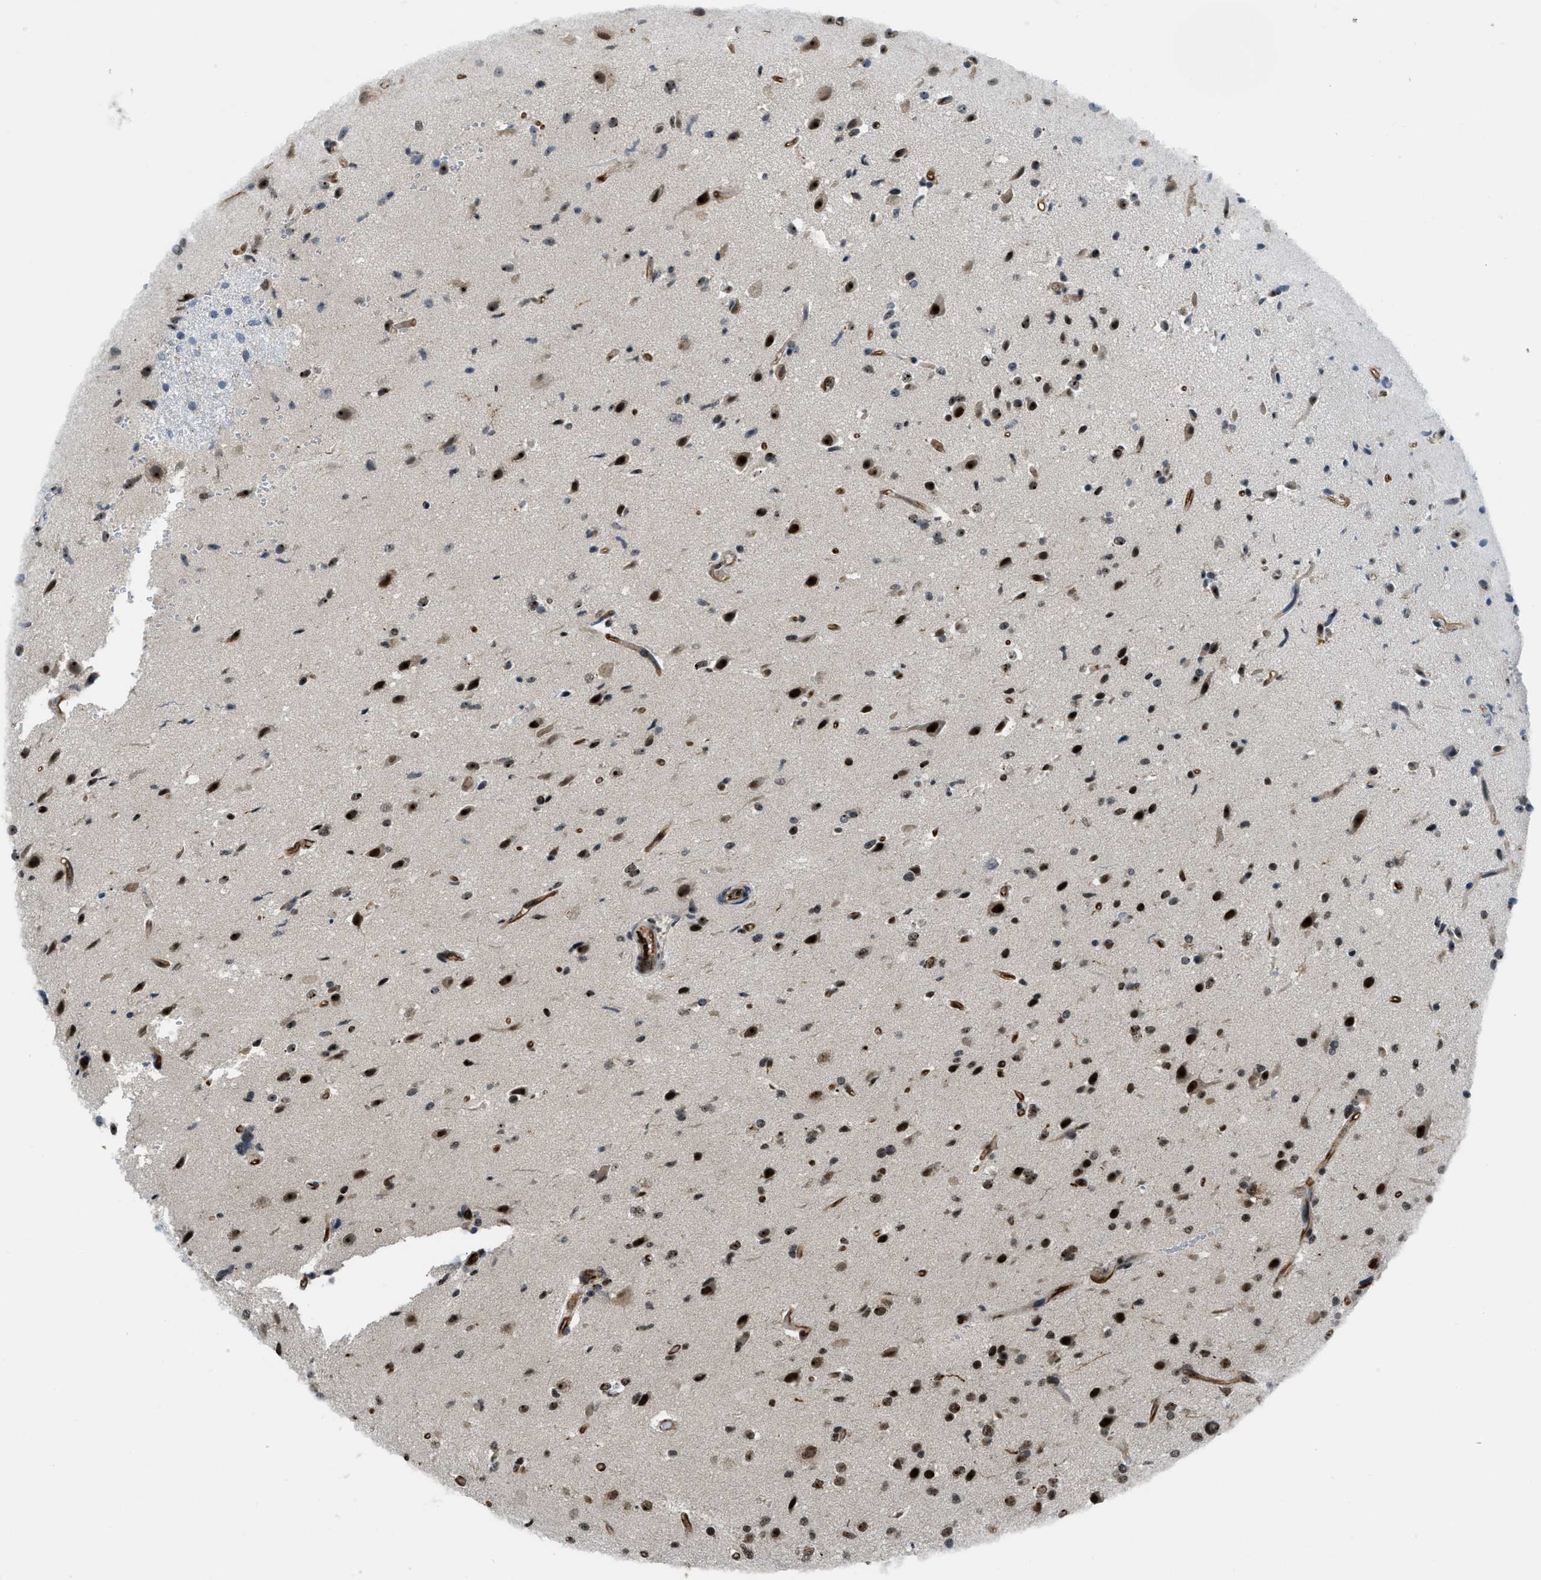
{"staining": {"intensity": "moderate", "quantity": ">75%", "location": "nuclear"}, "tissue": "glioma", "cell_type": "Tumor cells", "image_type": "cancer", "snomed": [{"axis": "morphology", "description": "Glioma, malignant, High grade"}, {"axis": "topography", "description": "Brain"}], "caption": "IHC image of human malignant glioma (high-grade) stained for a protein (brown), which reveals medium levels of moderate nuclear positivity in approximately >75% of tumor cells.", "gene": "E2F1", "patient": {"sex": "male", "age": 33}}